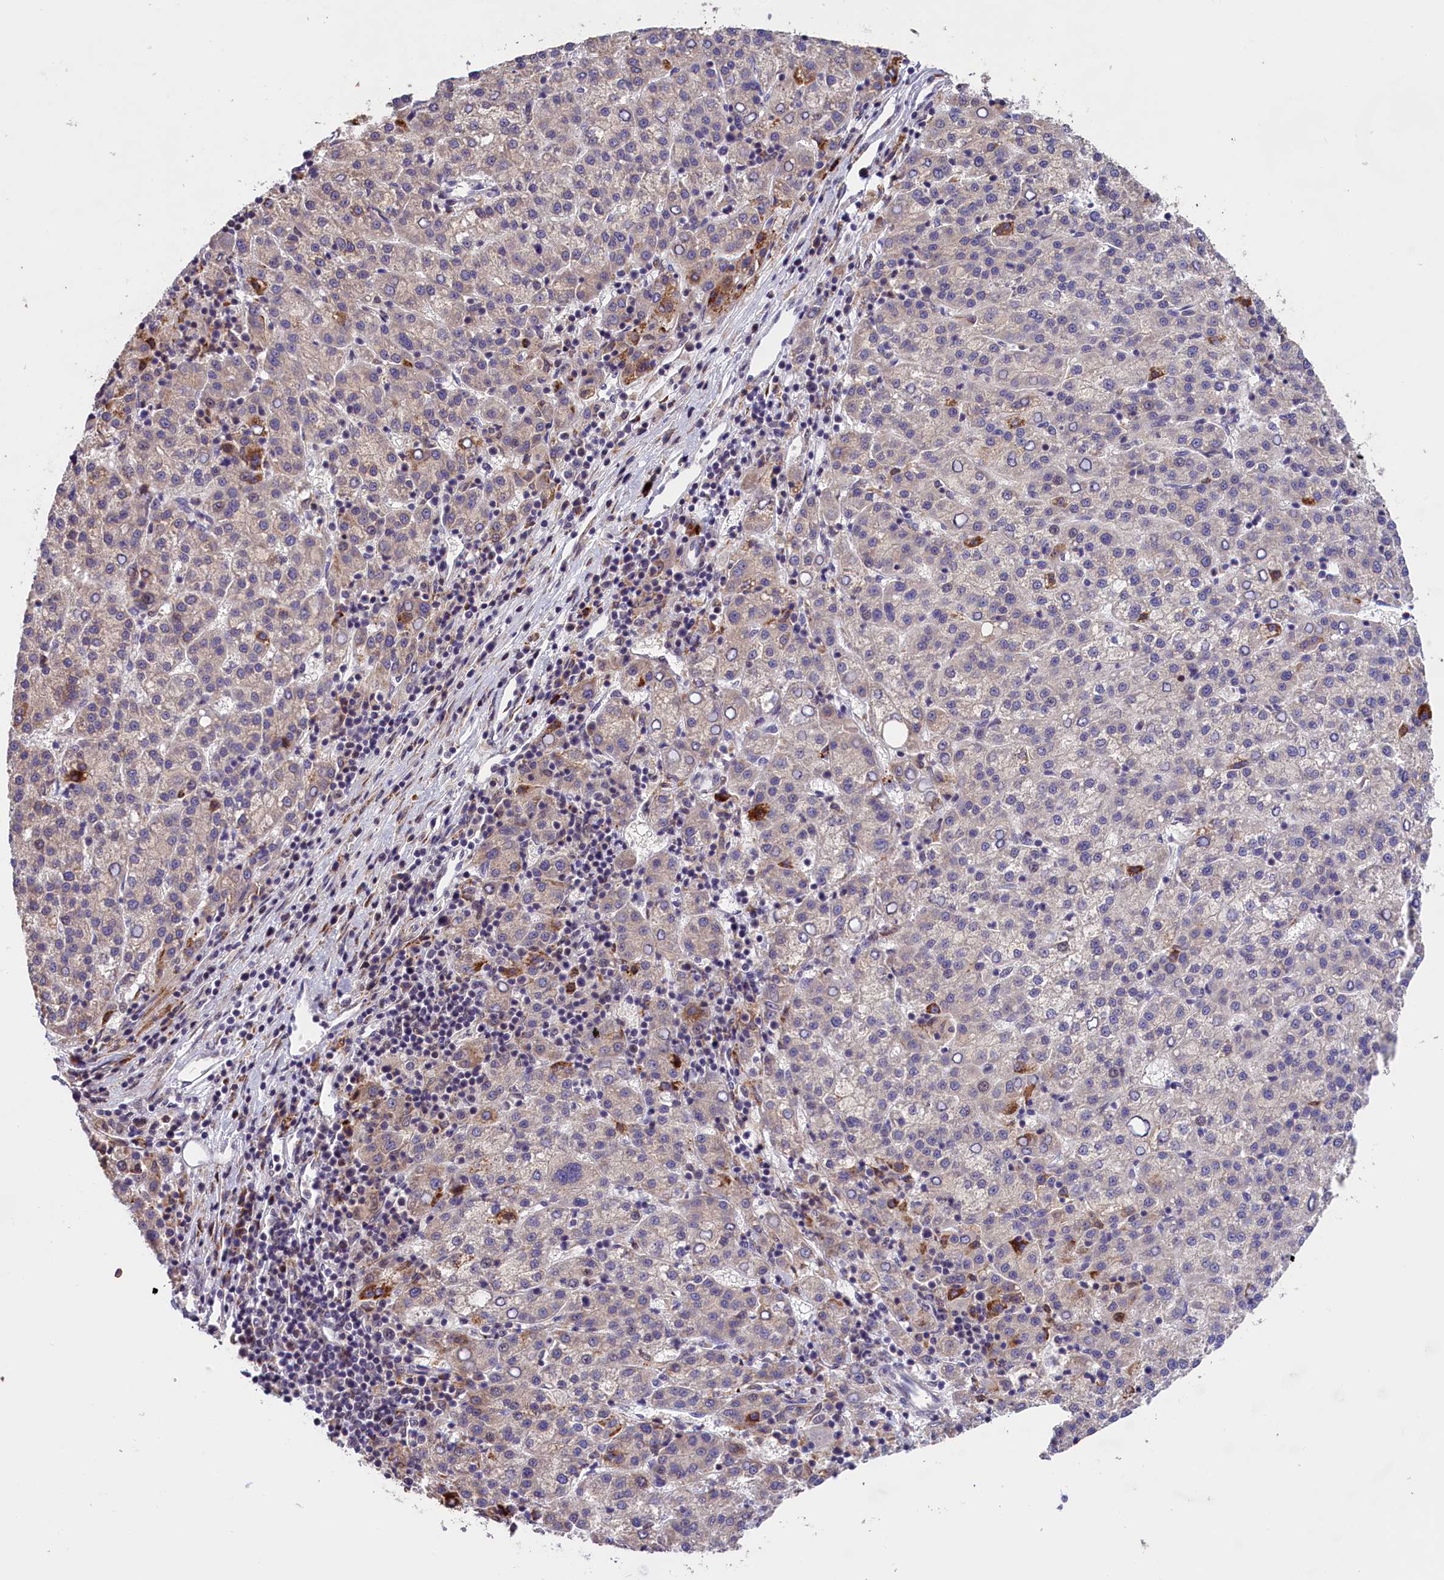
{"staining": {"intensity": "weak", "quantity": "<25%", "location": "cytoplasmic/membranous"}, "tissue": "liver cancer", "cell_type": "Tumor cells", "image_type": "cancer", "snomed": [{"axis": "morphology", "description": "Carcinoma, Hepatocellular, NOS"}, {"axis": "topography", "description": "Liver"}], "caption": "Immunohistochemistry (IHC) histopathology image of liver hepatocellular carcinoma stained for a protein (brown), which shows no staining in tumor cells.", "gene": "FBXO45", "patient": {"sex": "female", "age": 58}}